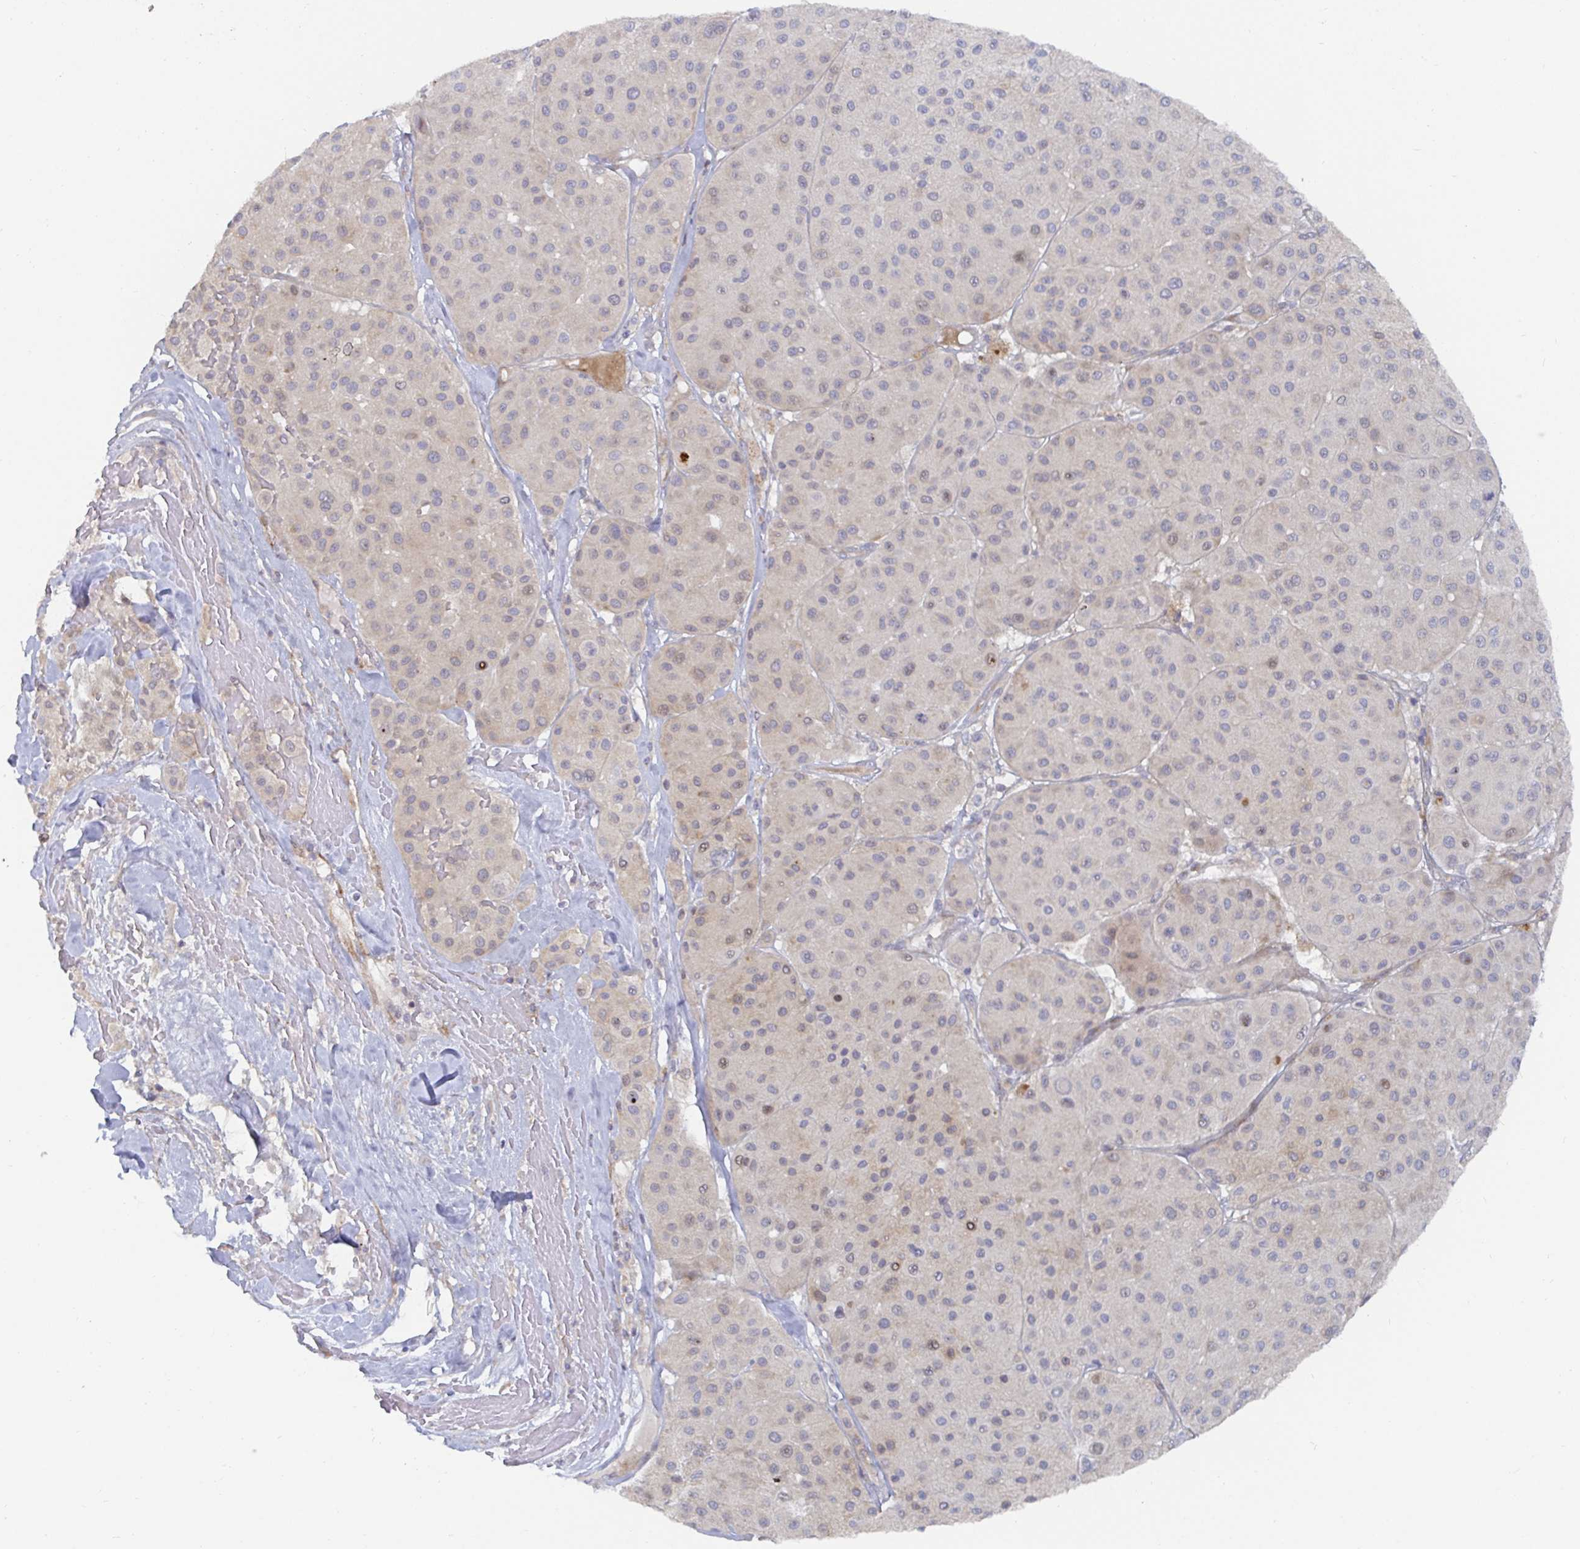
{"staining": {"intensity": "weak", "quantity": "<25%", "location": "cytoplasmic/membranous"}, "tissue": "melanoma", "cell_type": "Tumor cells", "image_type": "cancer", "snomed": [{"axis": "morphology", "description": "Malignant melanoma, Metastatic site"}, {"axis": "topography", "description": "Smooth muscle"}], "caption": "This is an immunohistochemistry micrograph of human melanoma. There is no expression in tumor cells.", "gene": "SSH2", "patient": {"sex": "male", "age": 41}}